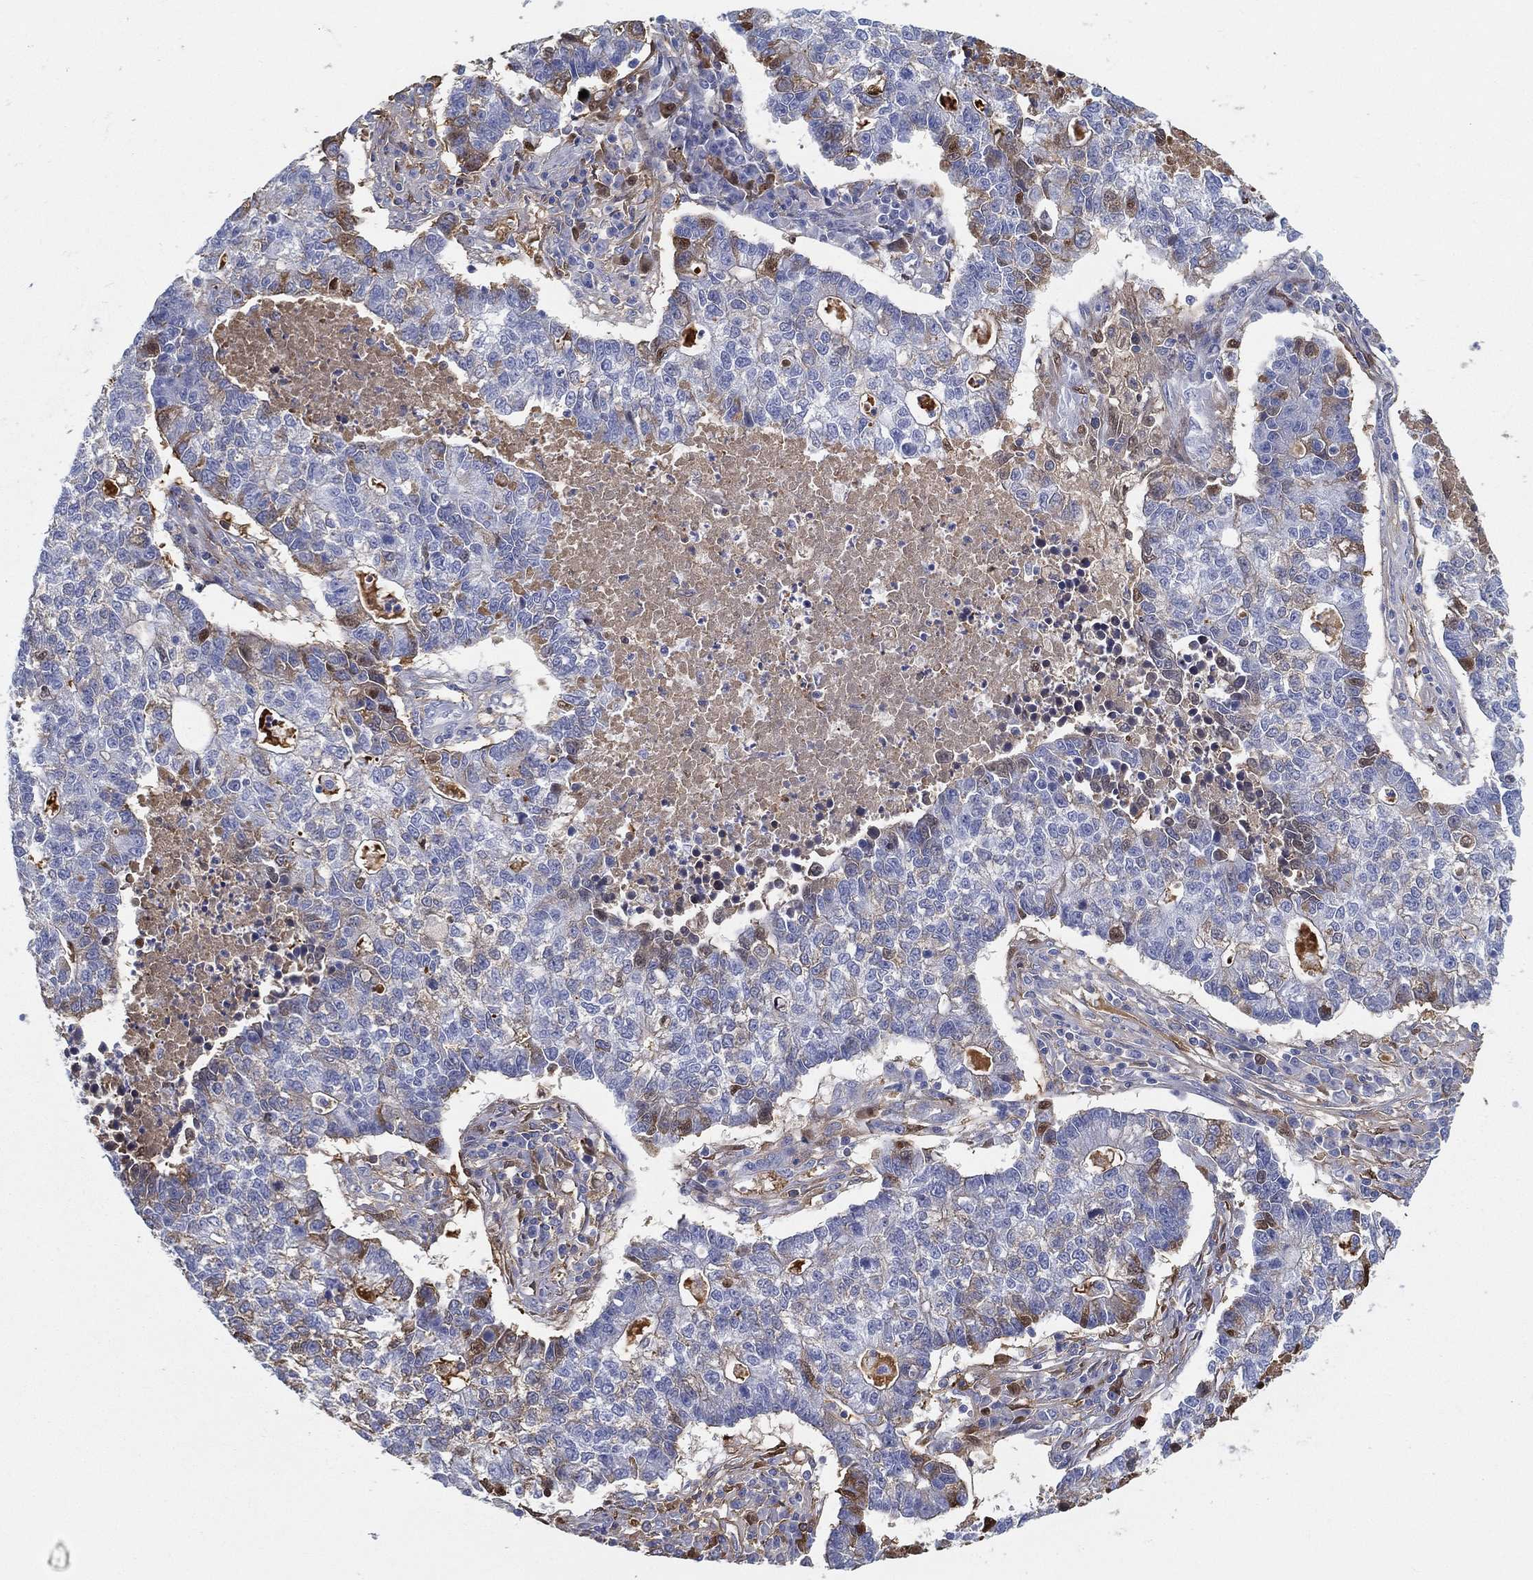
{"staining": {"intensity": "moderate", "quantity": "<25%", "location": "cytoplasmic/membranous"}, "tissue": "lung cancer", "cell_type": "Tumor cells", "image_type": "cancer", "snomed": [{"axis": "morphology", "description": "Adenocarcinoma, NOS"}, {"axis": "topography", "description": "Lung"}], "caption": "Approximately <25% of tumor cells in lung cancer exhibit moderate cytoplasmic/membranous protein positivity as visualized by brown immunohistochemical staining.", "gene": "IFNB1", "patient": {"sex": "male", "age": 57}}